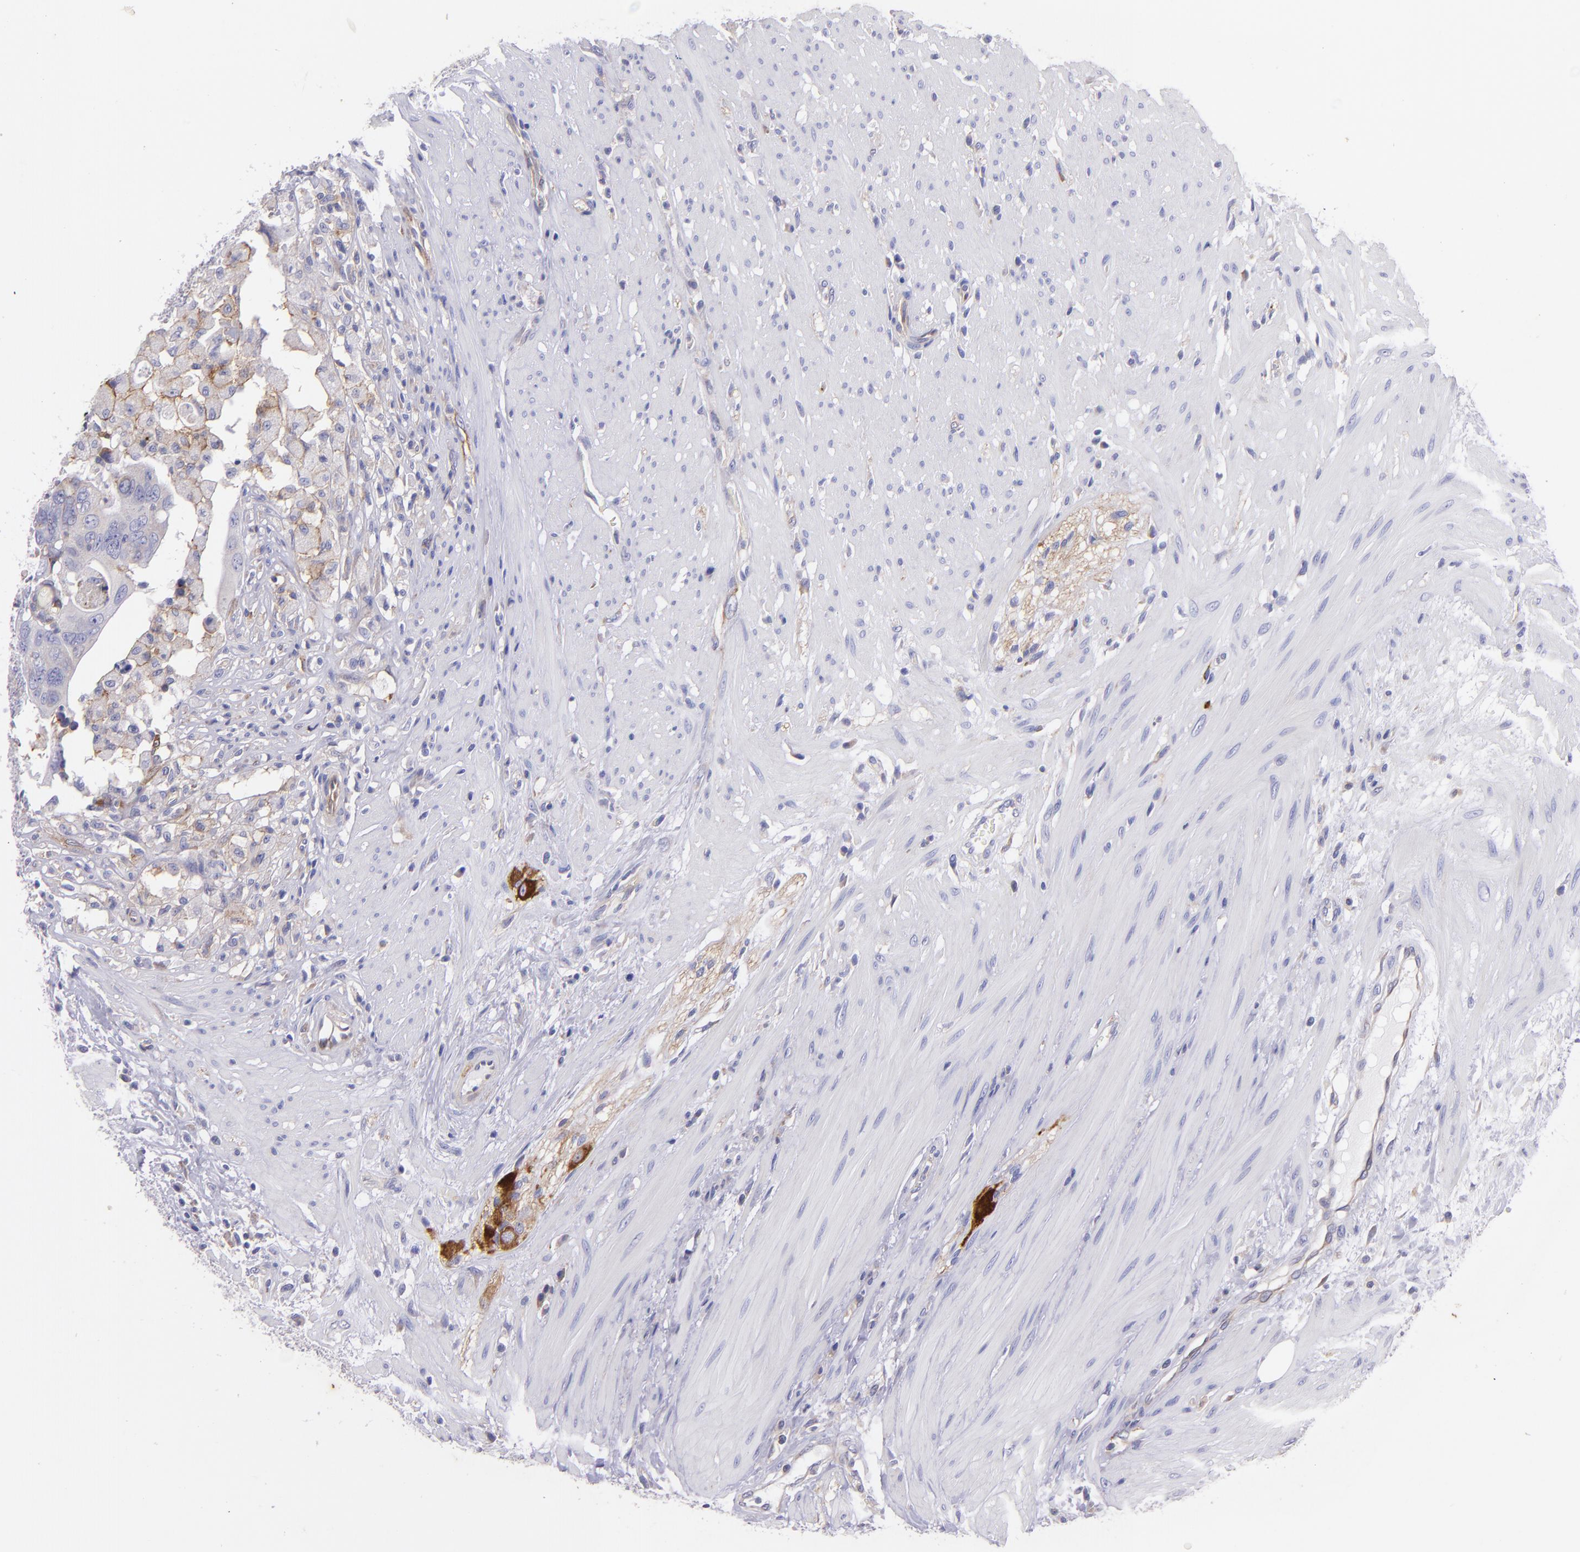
{"staining": {"intensity": "weak", "quantity": "<25%", "location": "cytoplasmic/membranous"}, "tissue": "colorectal cancer", "cell_type": "Tumor cells", "image_type": "cancer", "snomed": [{"axis": "morphology", "description": "Adenocarcinoma, NOS"}, {"axis": "topography", "description": "Rectum"}], "caption": "Tumor cells show no significant protein expression in colorectal adenocarcinoma.", "gene": "RET", "patient": {"sex": "male", "age": 53}}